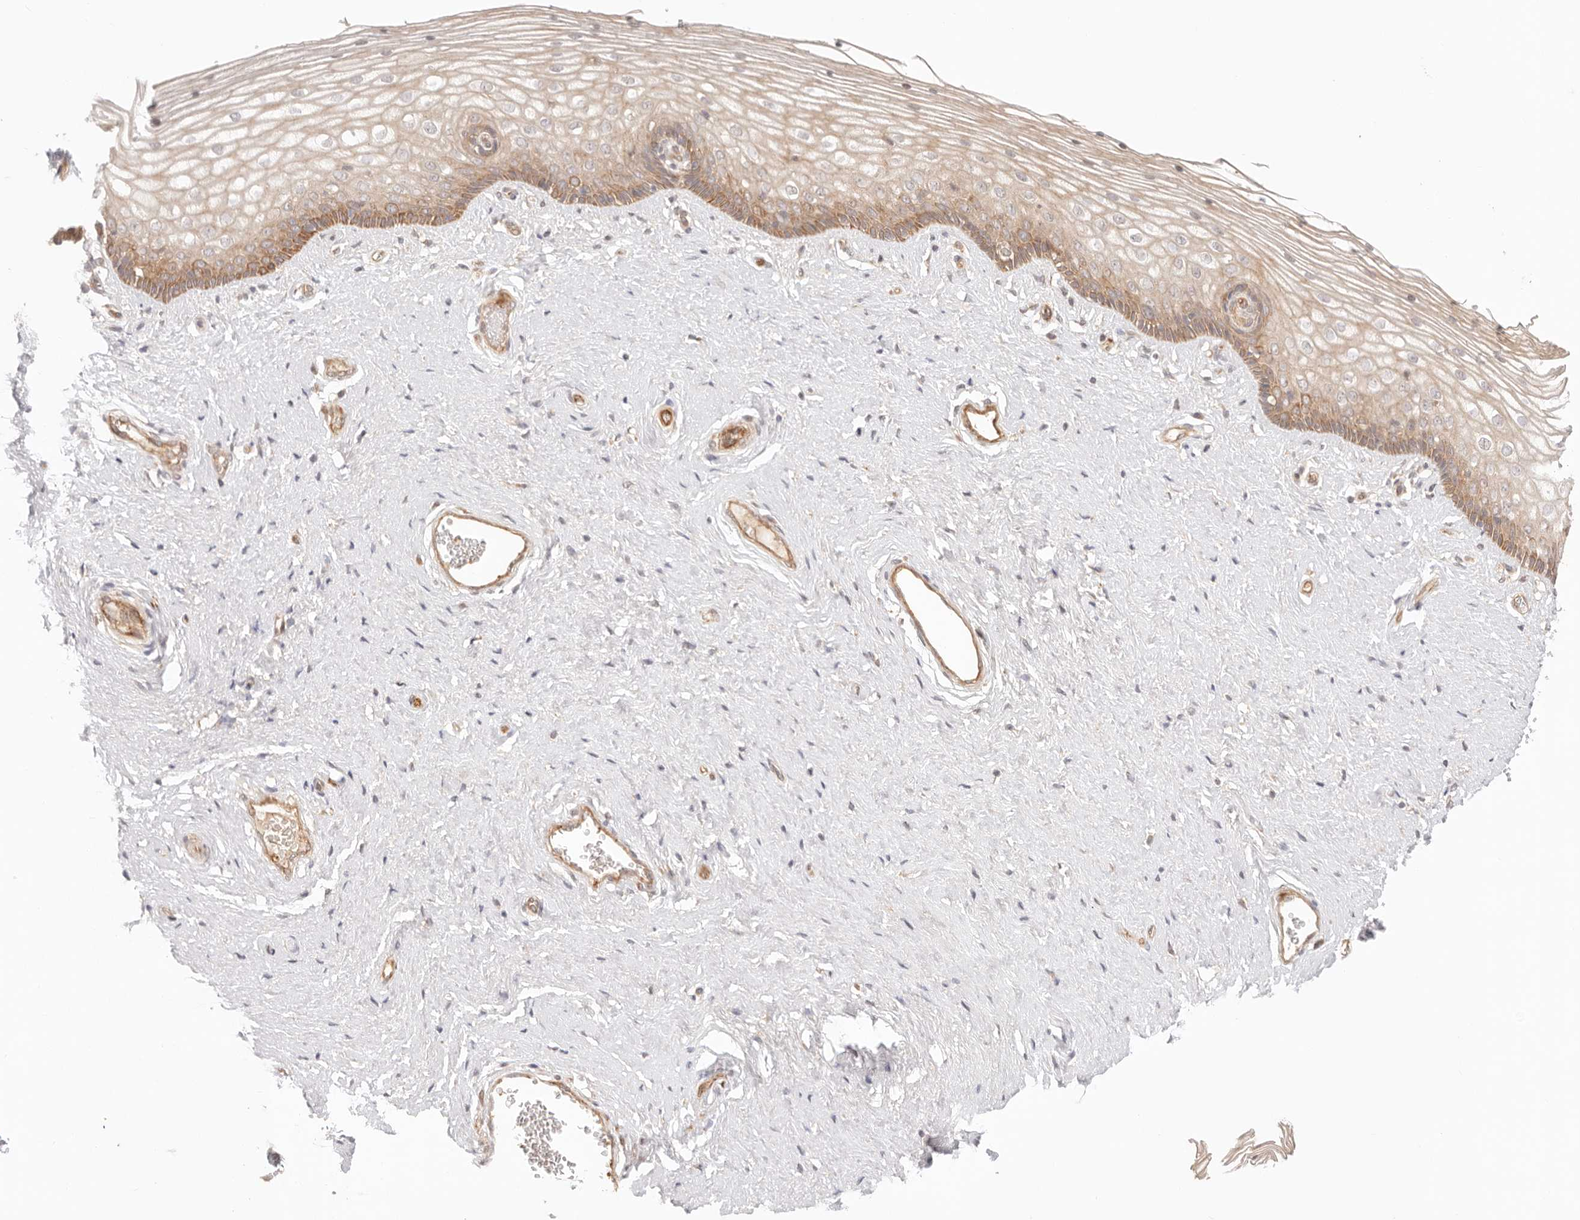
{"staining": {"intensity": "moderate", "quantity": "25%-75%", "location": "cytoplasmic/membranous"}, "tissue": "vagina", "cell_type": "Squamous epithelial cells", "image_type": "normal", "snomed": [{"axis": "morphology", "description": "Normal tissue, NOS"}, {"axis": "topography", "description": "Vagina"}], "caption": "This histopathology image displays normal vagina stained with immunohistochemistry to label a protein in brown. The cytoplasmic/membranous of squamous epithelial cells show moderate positivity for the protein. Nuclei are counter-stained blue.", "gene": "IL1R2", "patient": {"sex": "female", "age": 46}}